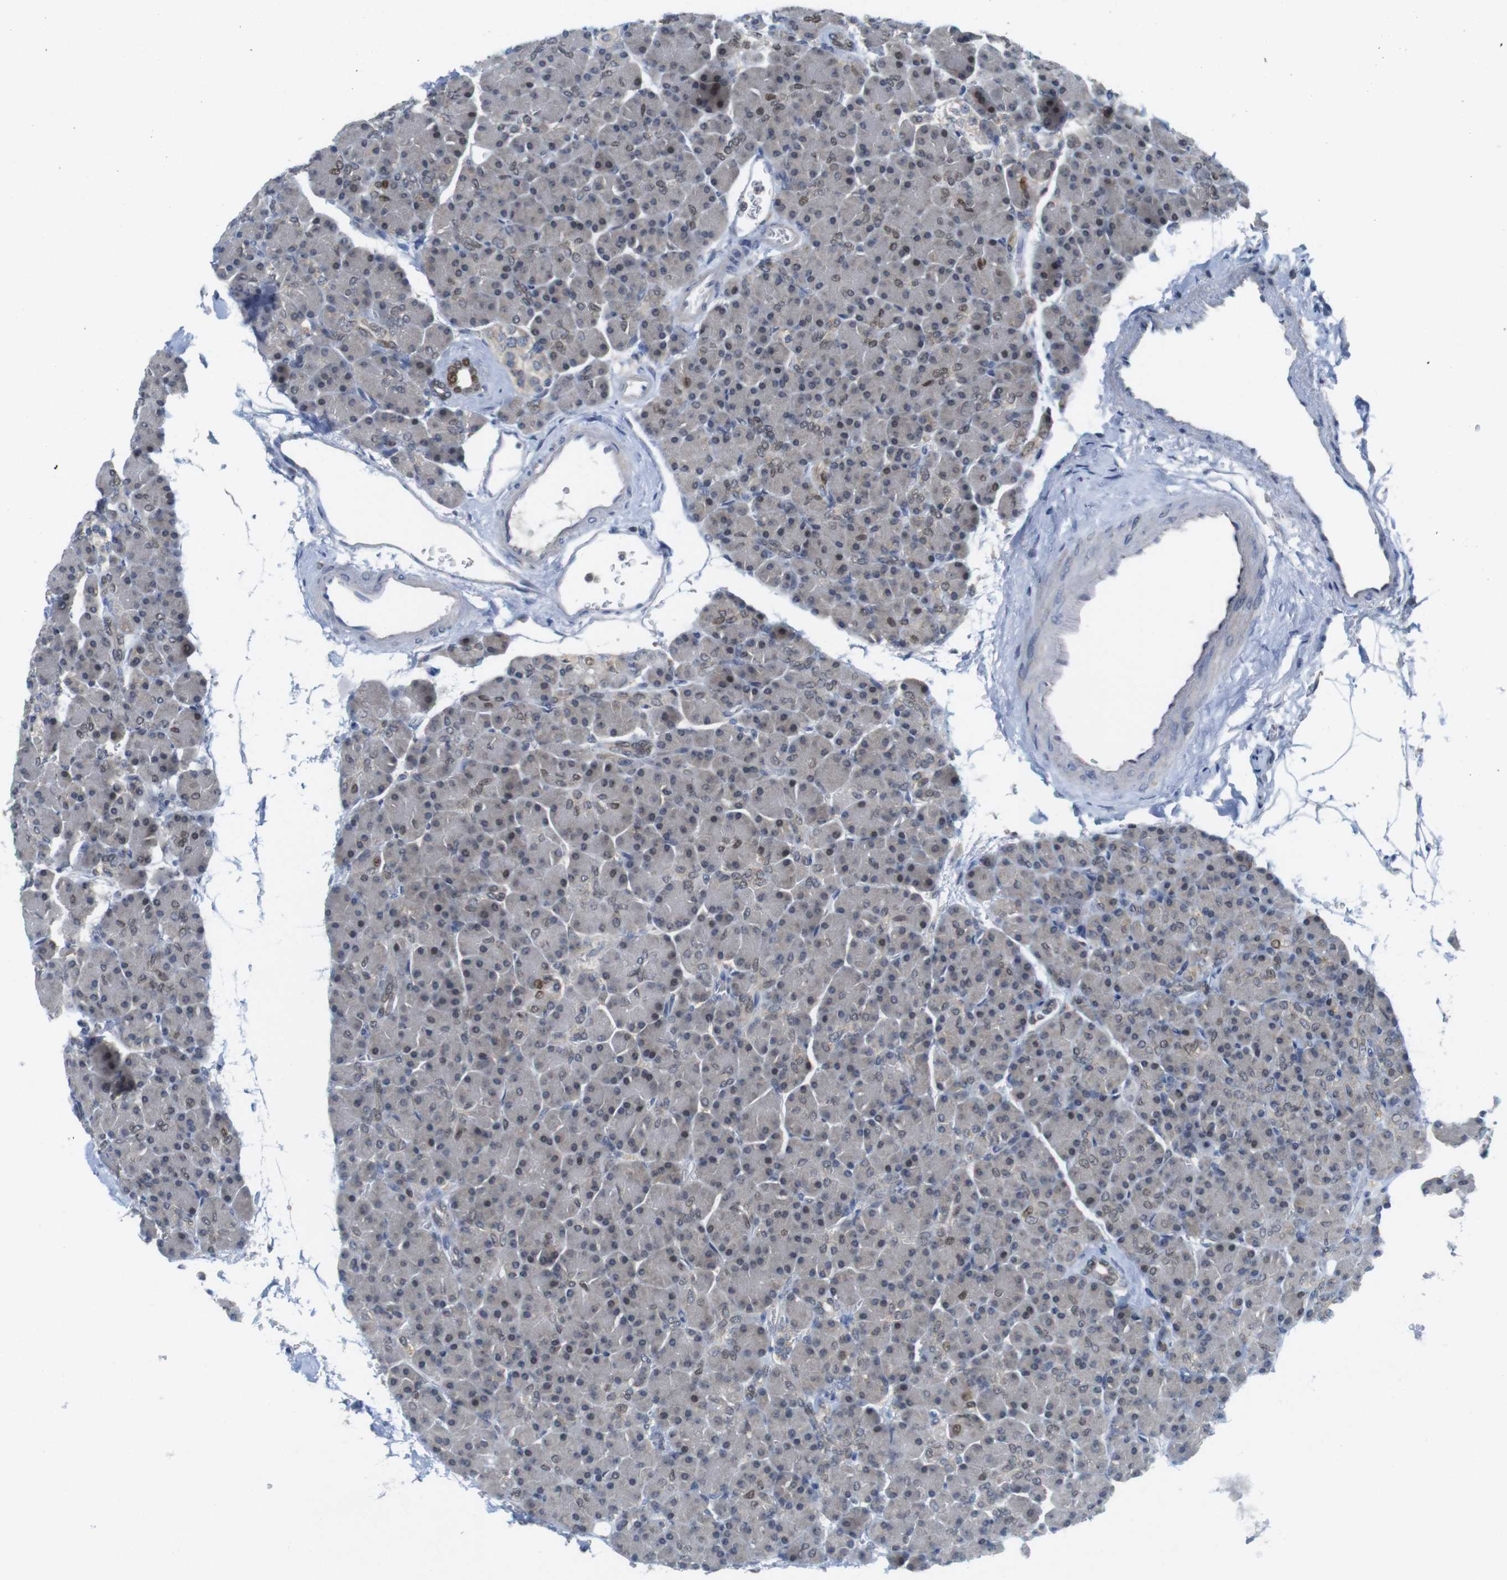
{"staining": {"intensity": "moderate", "quantity": "25%-75%", "location": "nuclear"}, "tissue": "pancreas", "cell_type": "Exocrine glandular cells", "image_type": "normal", "snomed": [{"axis": "morphology", "description": "Normal tissue, NOS"}, {"axis": "topography", "description": "Pancreas"}], "caption": "DAB (3,3'-diaminobenzidine) immunohistochemical staining of benign pancreas demonstrates moderate nuclear protein staining in approximately 25%-75% of exocrine glandular cells.", "gene": "RCC1", "patient": {"sex": "female", "age": 43}}